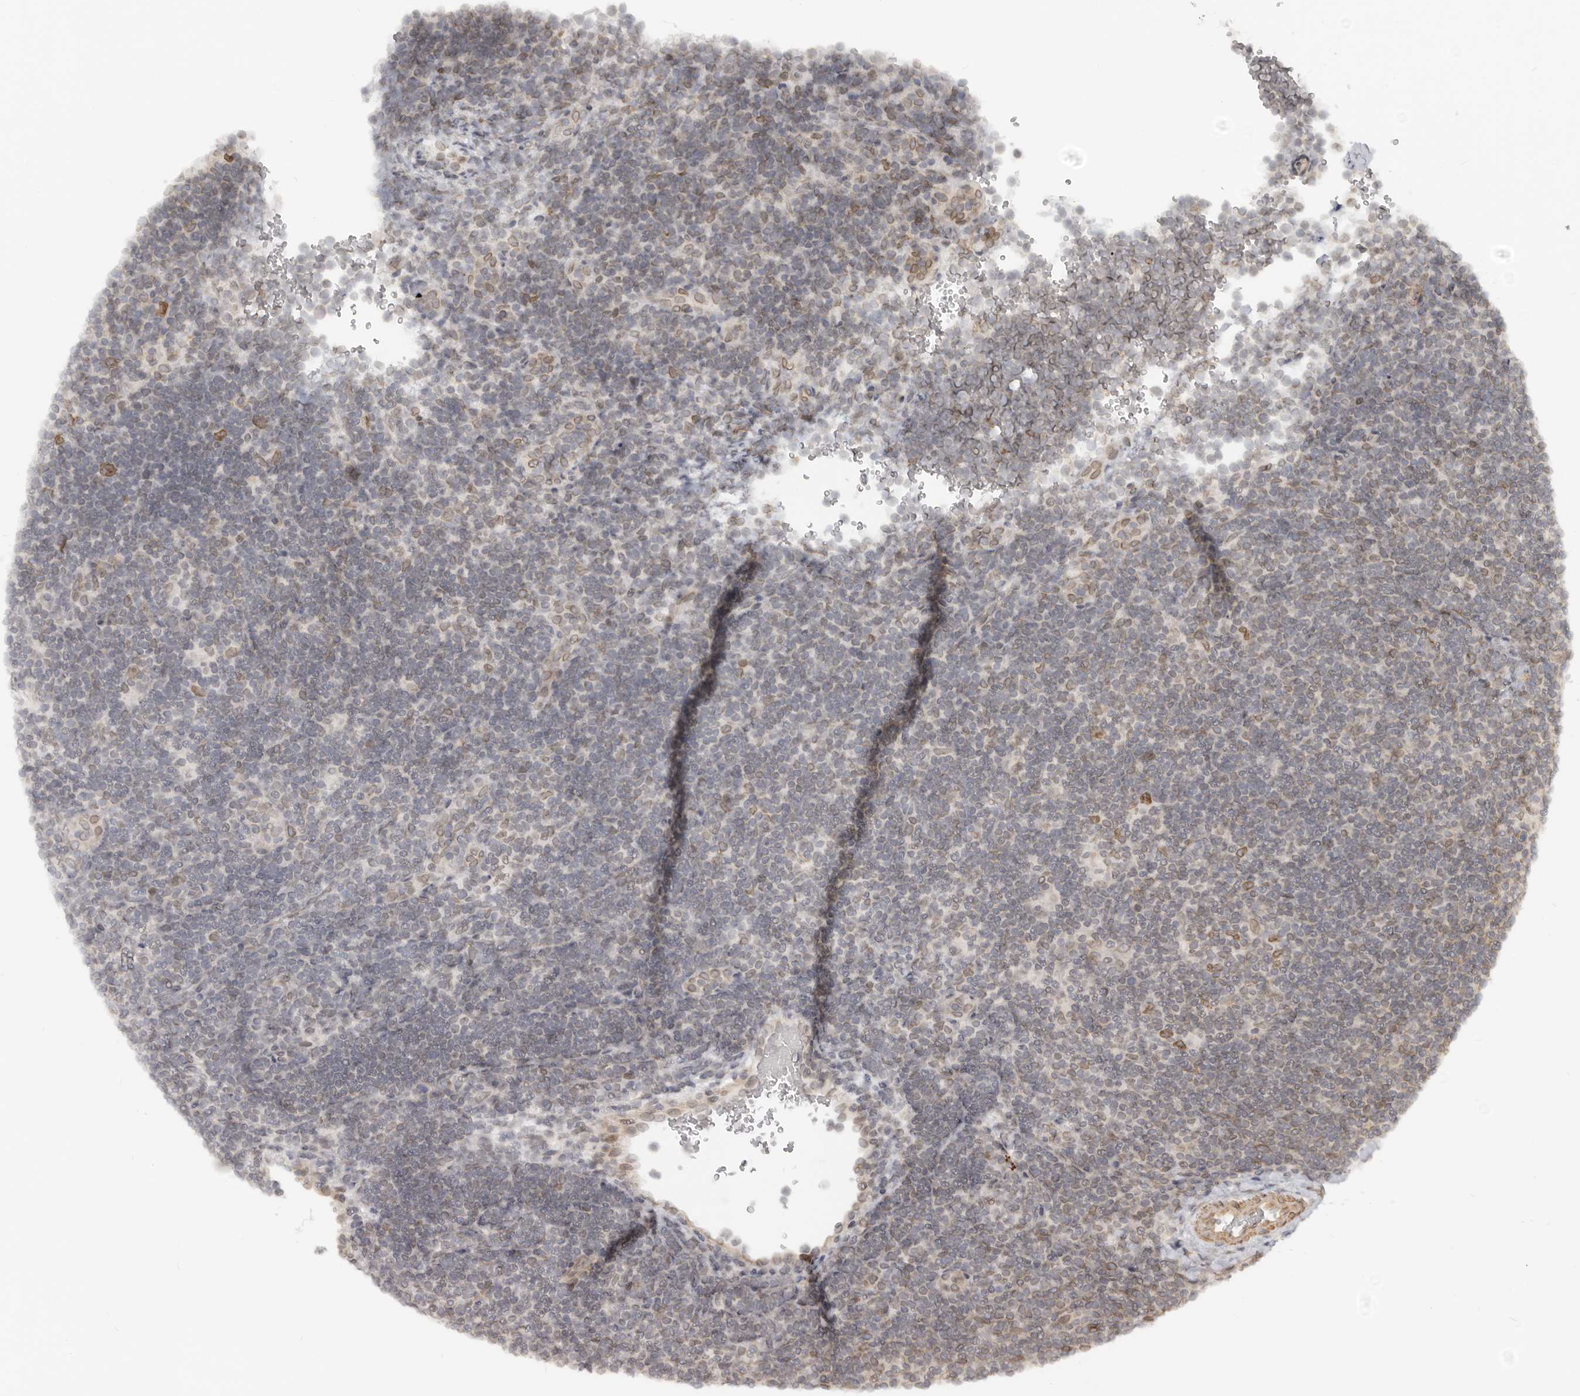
{"staining": {"intensity": "moderate", "quantity": ">75%", "location": "cytoplasmic/membranous"}, "tissue": "lymphoma", "cell_type": "Tumor cells", "image_type": "cancer", "snomed": [{"axis": "morphology", "description": "Hodgkin's disease, NOS"}, {"axis": "topography", "description": "Lymph node"}], "caption": "Hodgkin's disease tissue displays moderate cytoplasmic/membranous positivity in about >75% of tumor cells", "gene": "NUP153", "patient": {"sex": "female", "age": 57}}